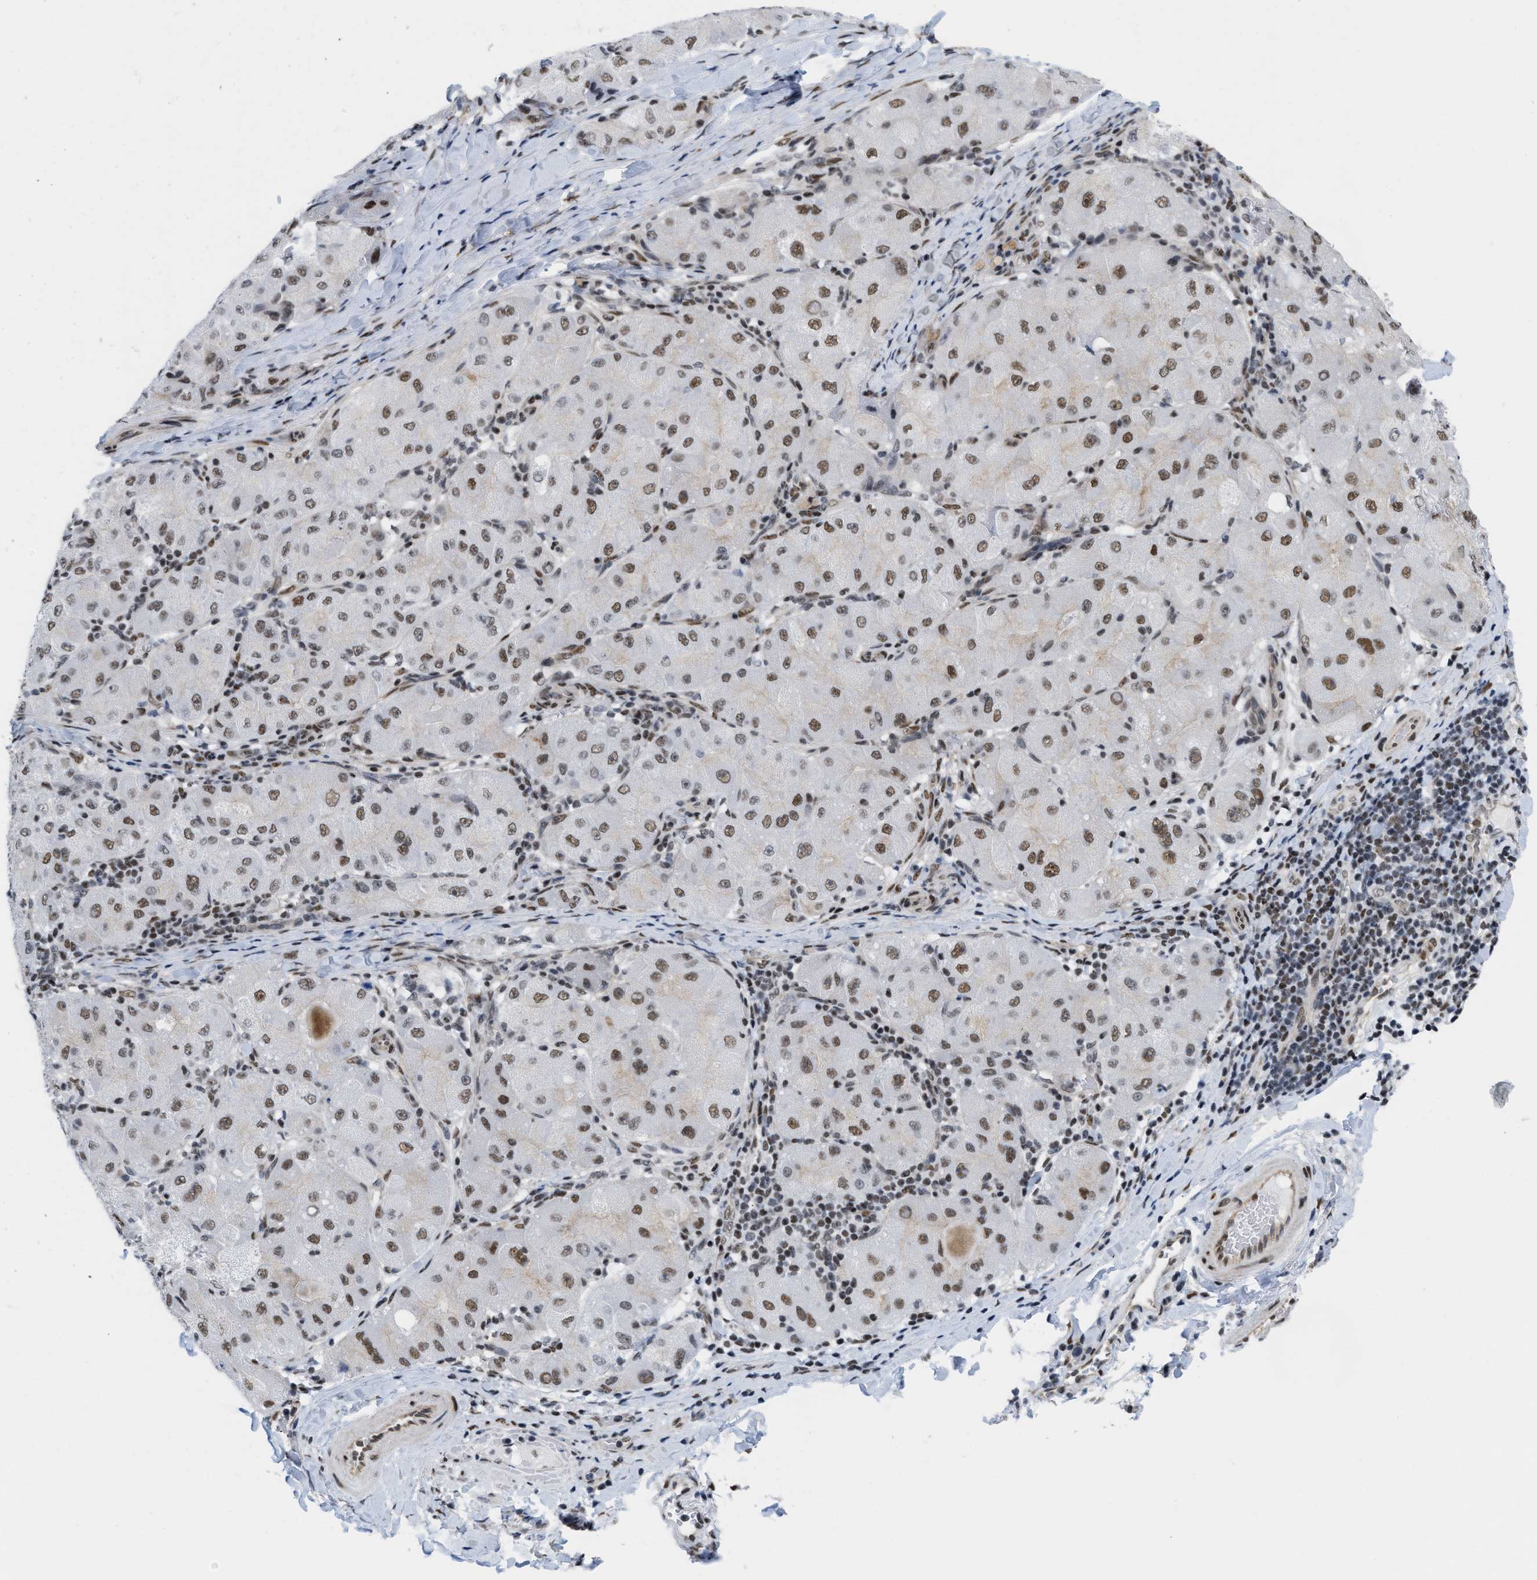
{"staining": {"intensity": "moderate", "quantity": ">75%", "location": "nuclear"}, "tissue": "liver cancer", "cell_type": "Tumor cells", "image_type": "cancer", "snomed": [{"axis": "morphology", "description": "Carcinoma, Hepatocellular, NOS"}, {"axis": "topography", "description": "Liver"}], "caption": "Moderate nuclear expression is identified in approximately >75% of tumor cells in liver hepatocellular carcinoma. (Stains: DAB in brown, nuclei in blue, Microscopy: brightfield microscopy at high magnification).", "gene": "MIER1", "patient": {"sex": "male", "age": 80}}